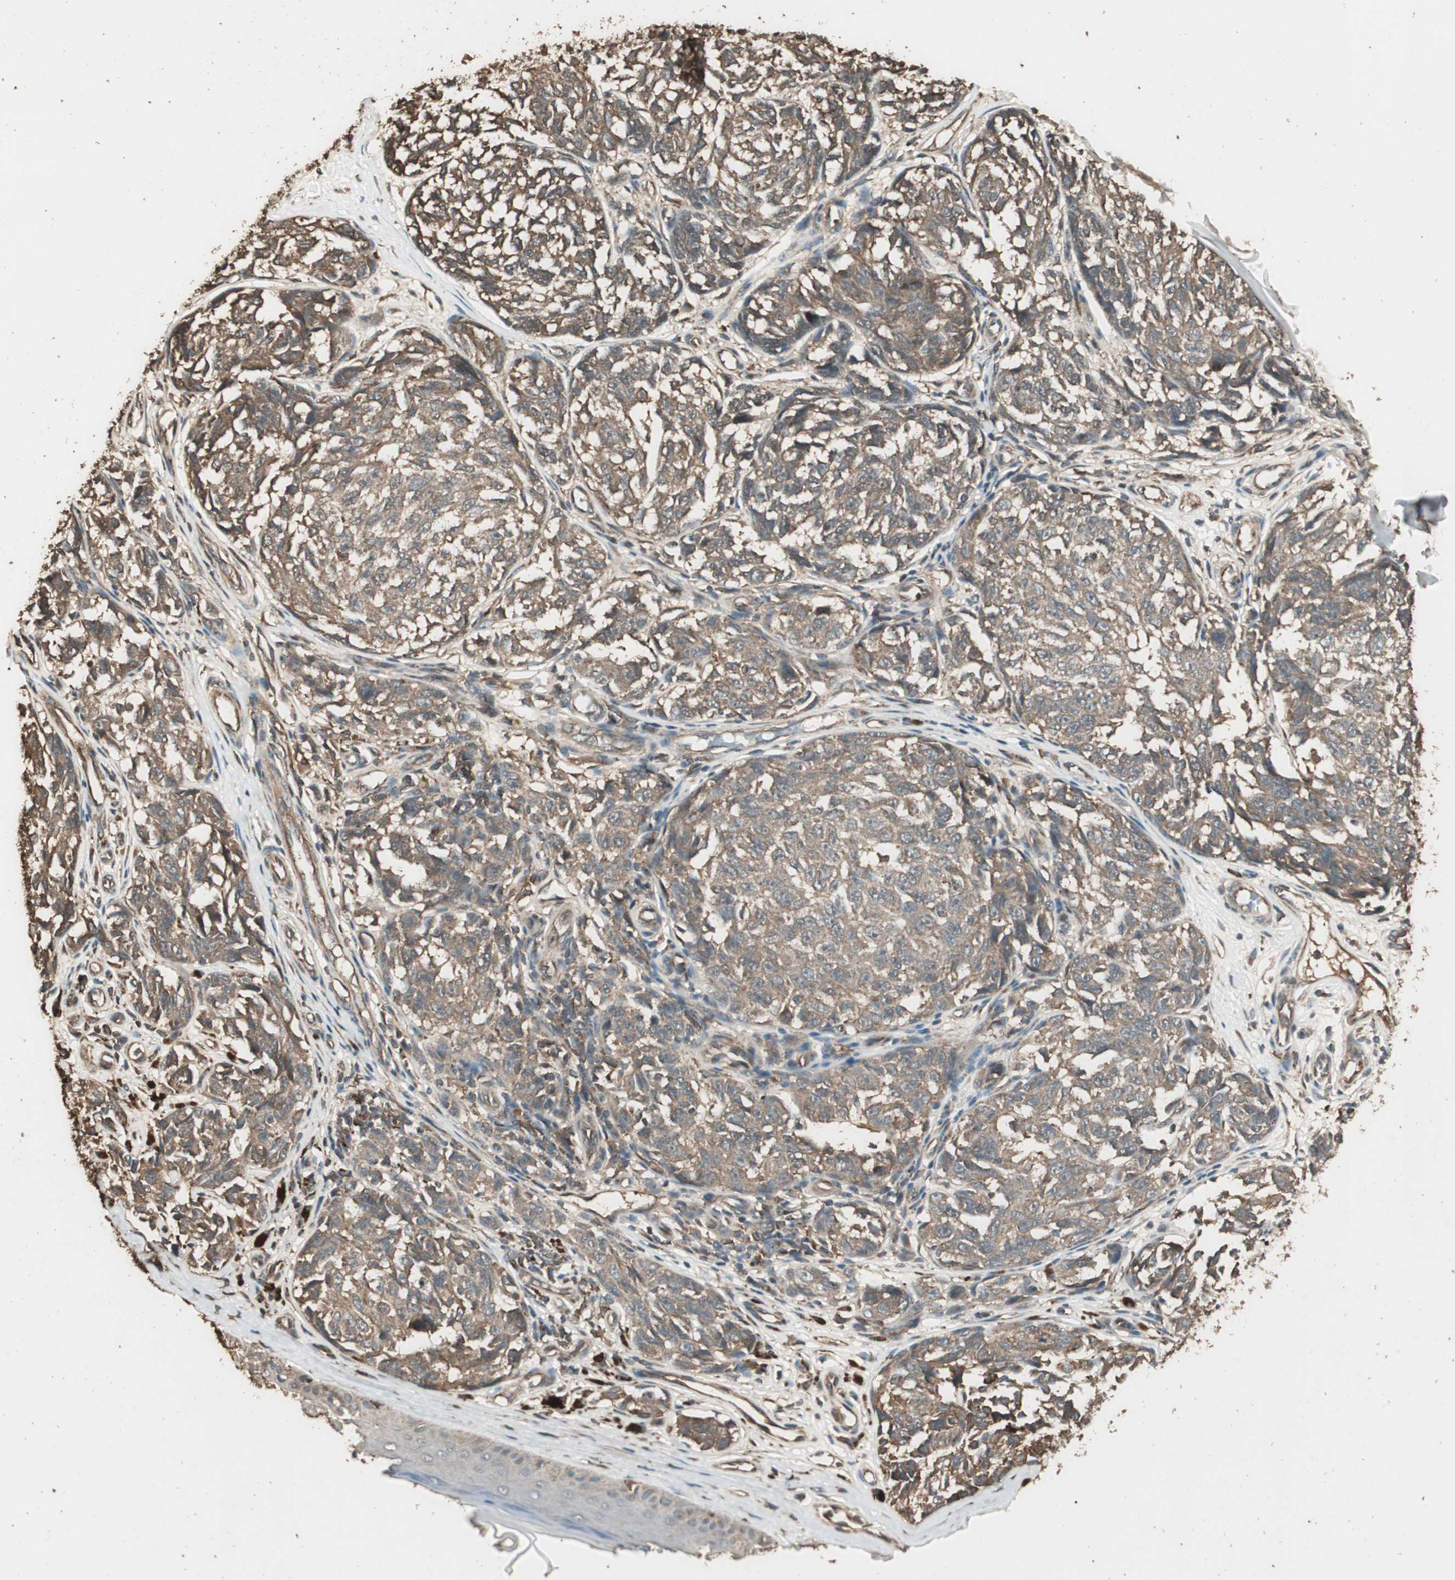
{"staining": {"intensity": "moderate", "quantity": ">75%", "location": "cytoplasmic/membranous"}, "tissue": "melanoma", "cell_type": "Tumor cells", "image_type": "cancer", "snomed": [{"axis": "morphology", "description": "Malignant melanoma, NOS"}, {"axis": "topography", "description": "Skin"}], "caption": "Protein expression analysis of human melanoma reveals moderate cytoplasmic/membranous staining in about >75% of tumor cells.", "gene": "CCN4", "patient": {"sex": "female", "age": 64}}